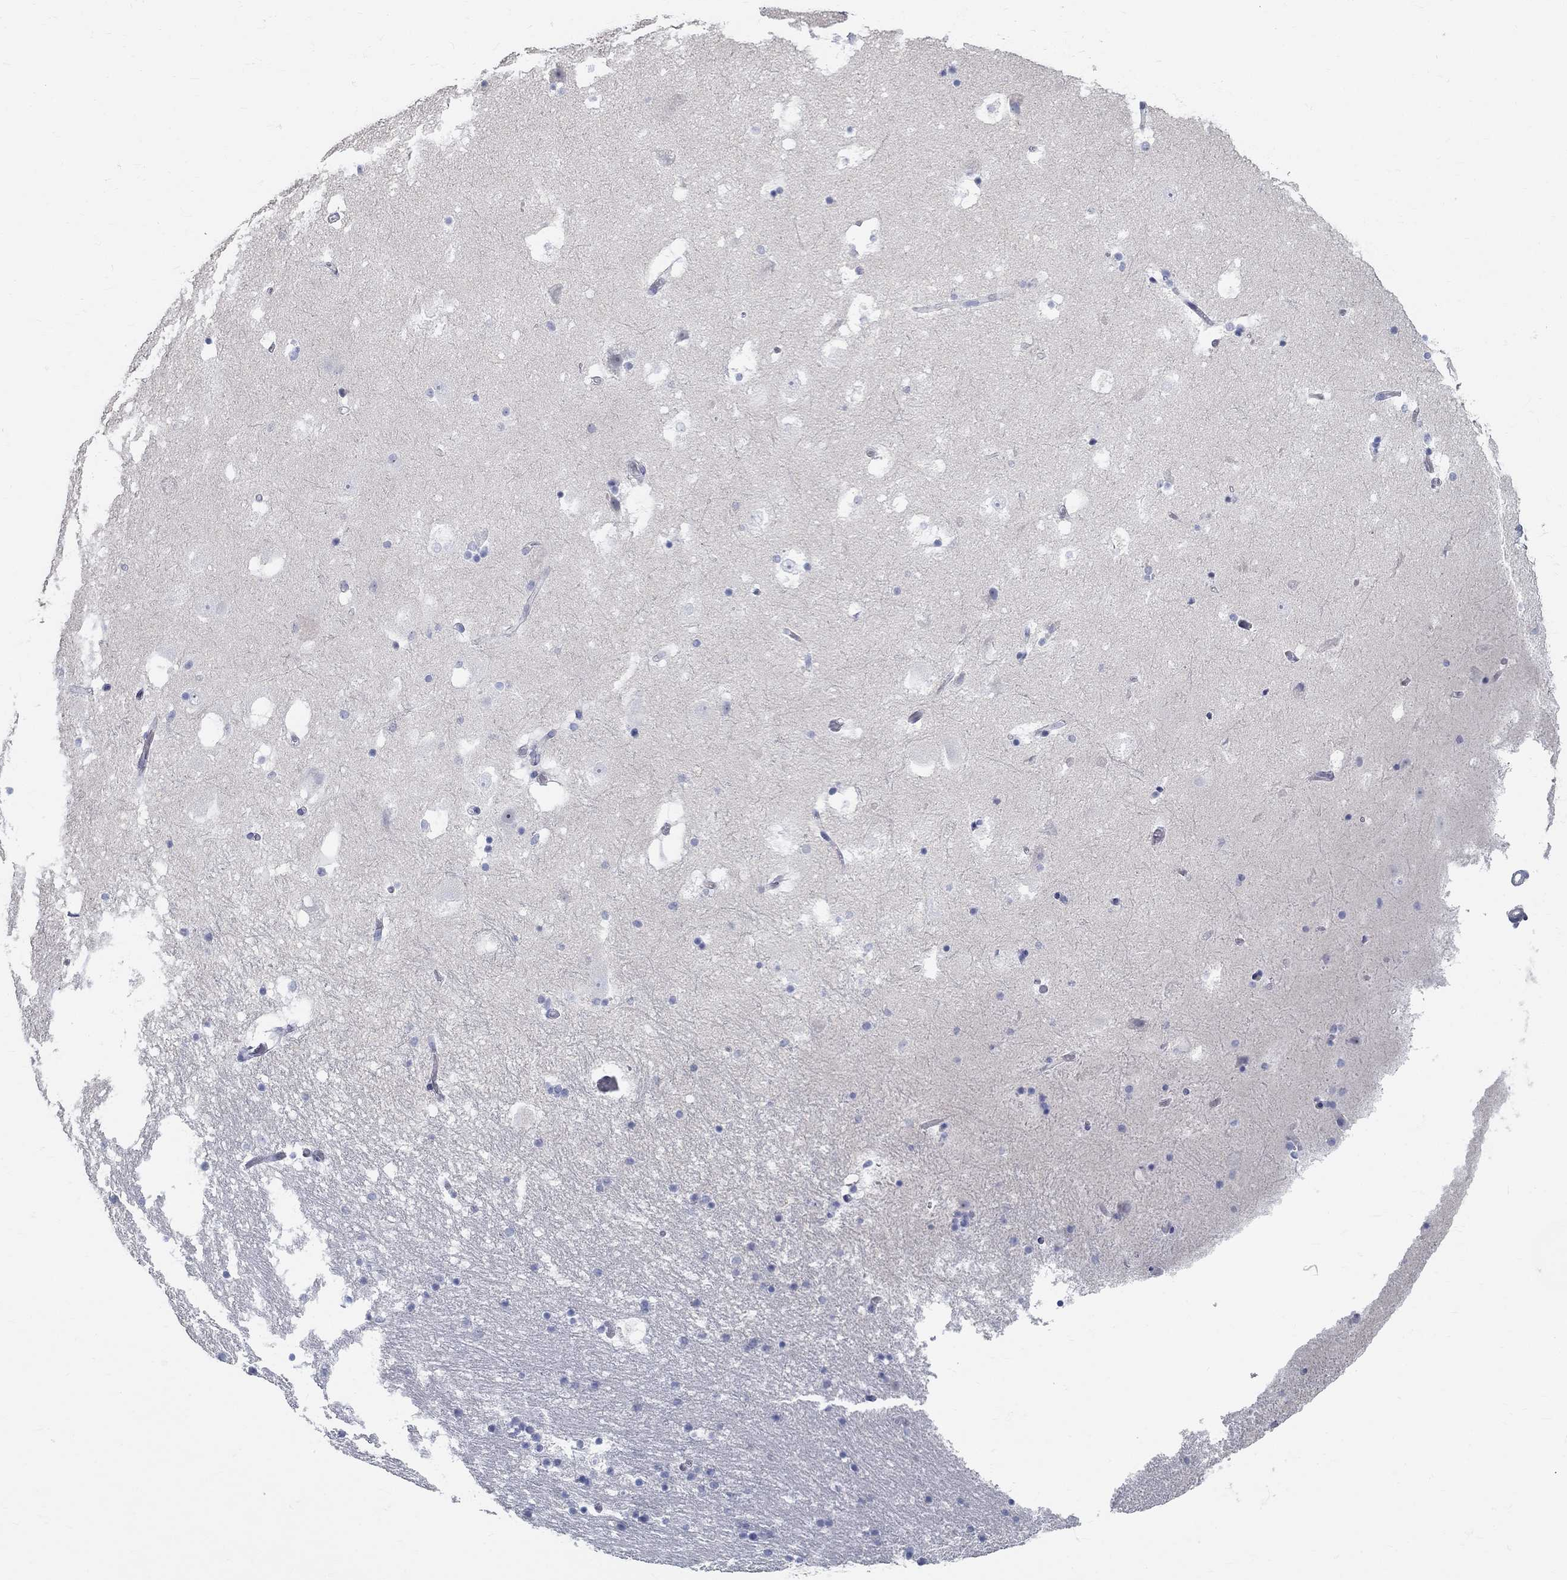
{"staining": {"intensity": "negative", "quantity": "none", "location": "none"}, "tissue": "hippocampus", "cell_type": "Glial cells", "image_type": "normal", "snomed": [{"axis": "morphology", "description": "Normal tissue, NOS"}, {"axis": "topography", "description": "Hippocampus"}], "caption": "Benign hippocampus was stained to show a protein in brown. There is no significant expression in glial cells. (DAB (3,3'-diaminobenzidine) IHC, high magnification).", "gene": "ENSG00000290147", "patient": {"sex": "male", "age": 51}}